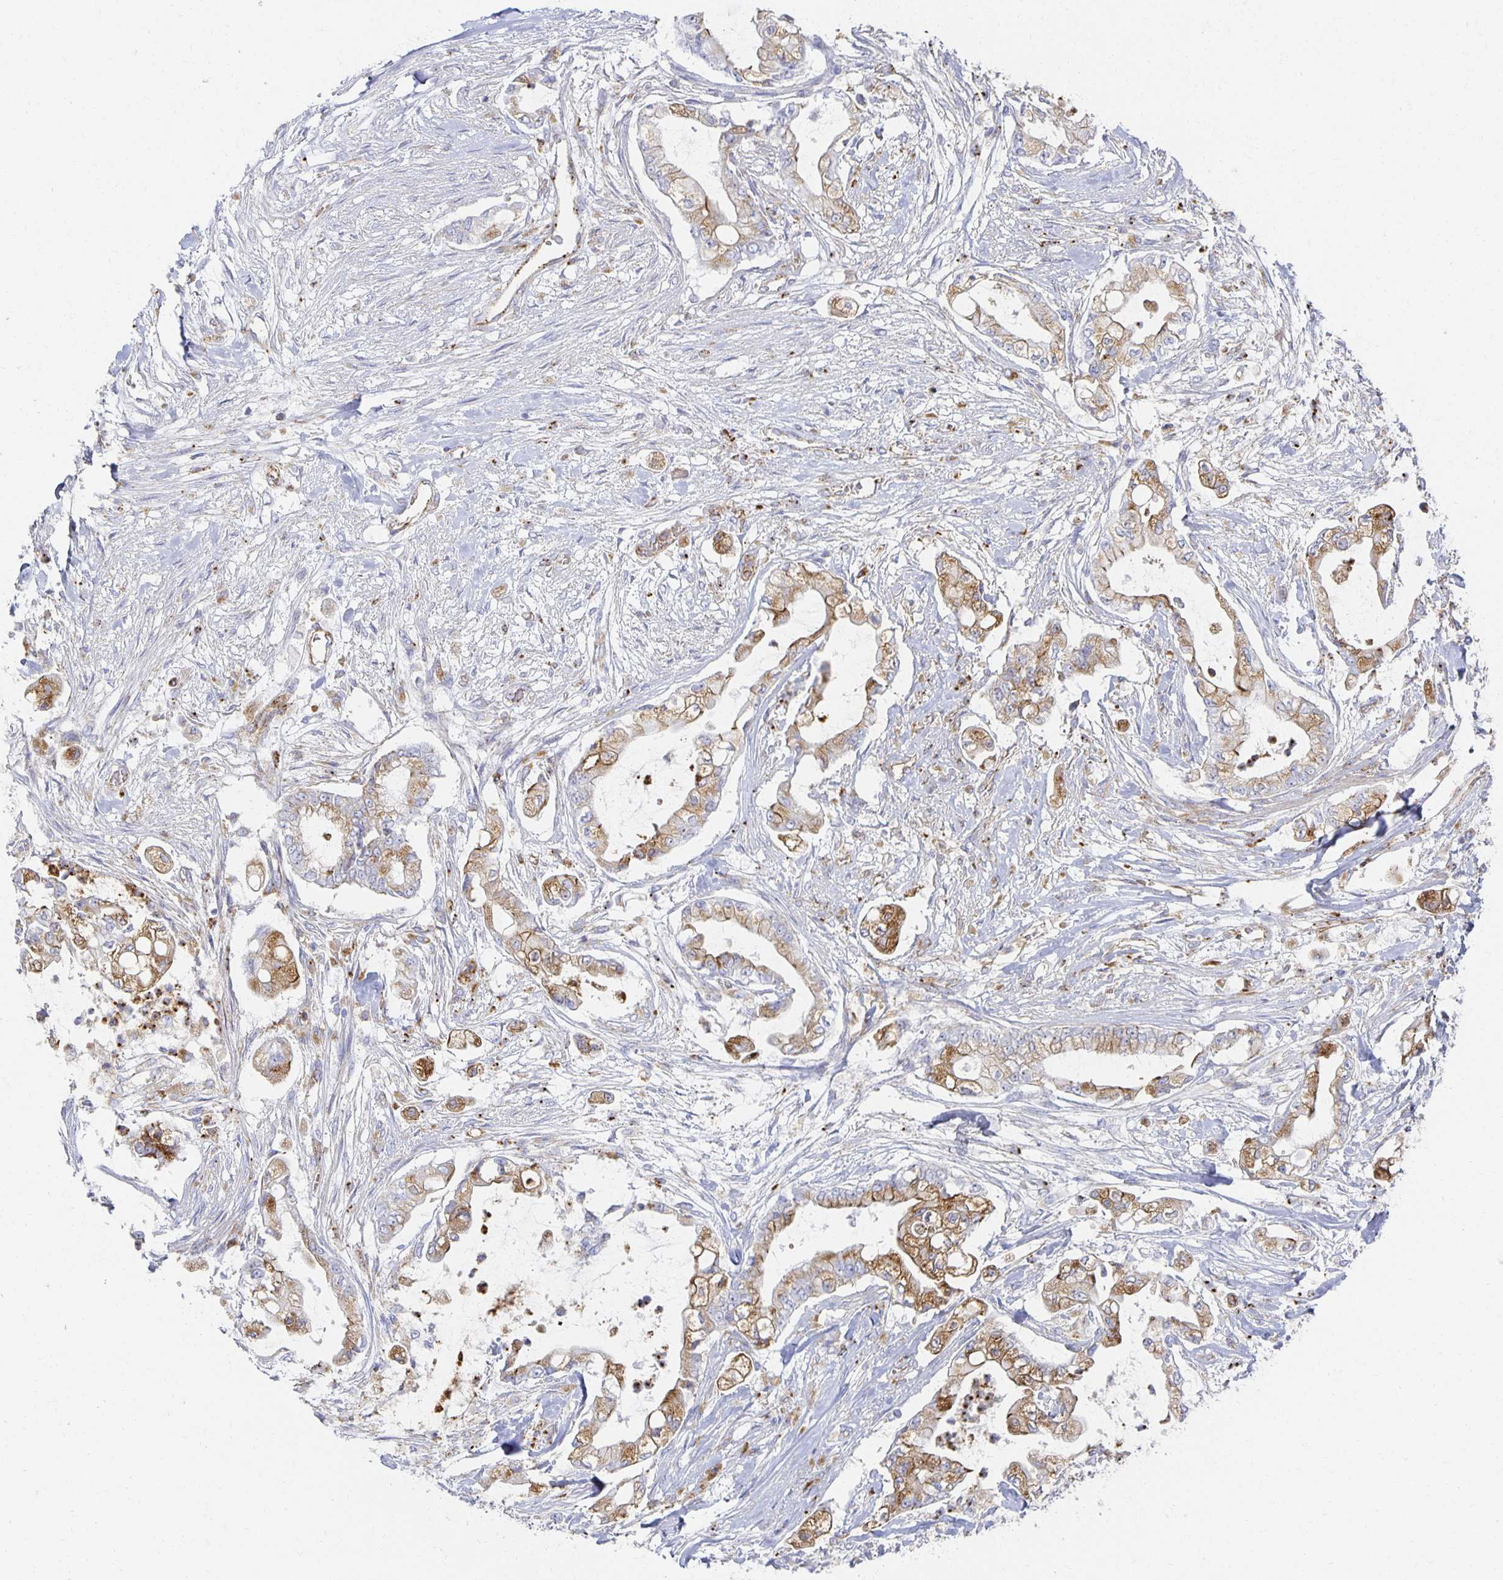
{"staining": {"intensity": "moderate", "quantity": ">75%", "location": "cytoplasmic/membranous"}, "tissue": "pancreatic cancer", "cell_type": "Tumor cells", "image_type": "cancer", "snomed": [{"axis": "morphology", "description": "Adenocarcinoma, NOS"}, {"axis": "topography", "description": "Pancreas"}], "caption": "Immunohistochemical staining of adenocarcinoma (pancreatic) shows medium levels of moderate cytoplasmic/membranous expression in approximately >75% of tumor cells.", "gene": "TAAR1", "patient": {"sex": "female", "age": 69}}